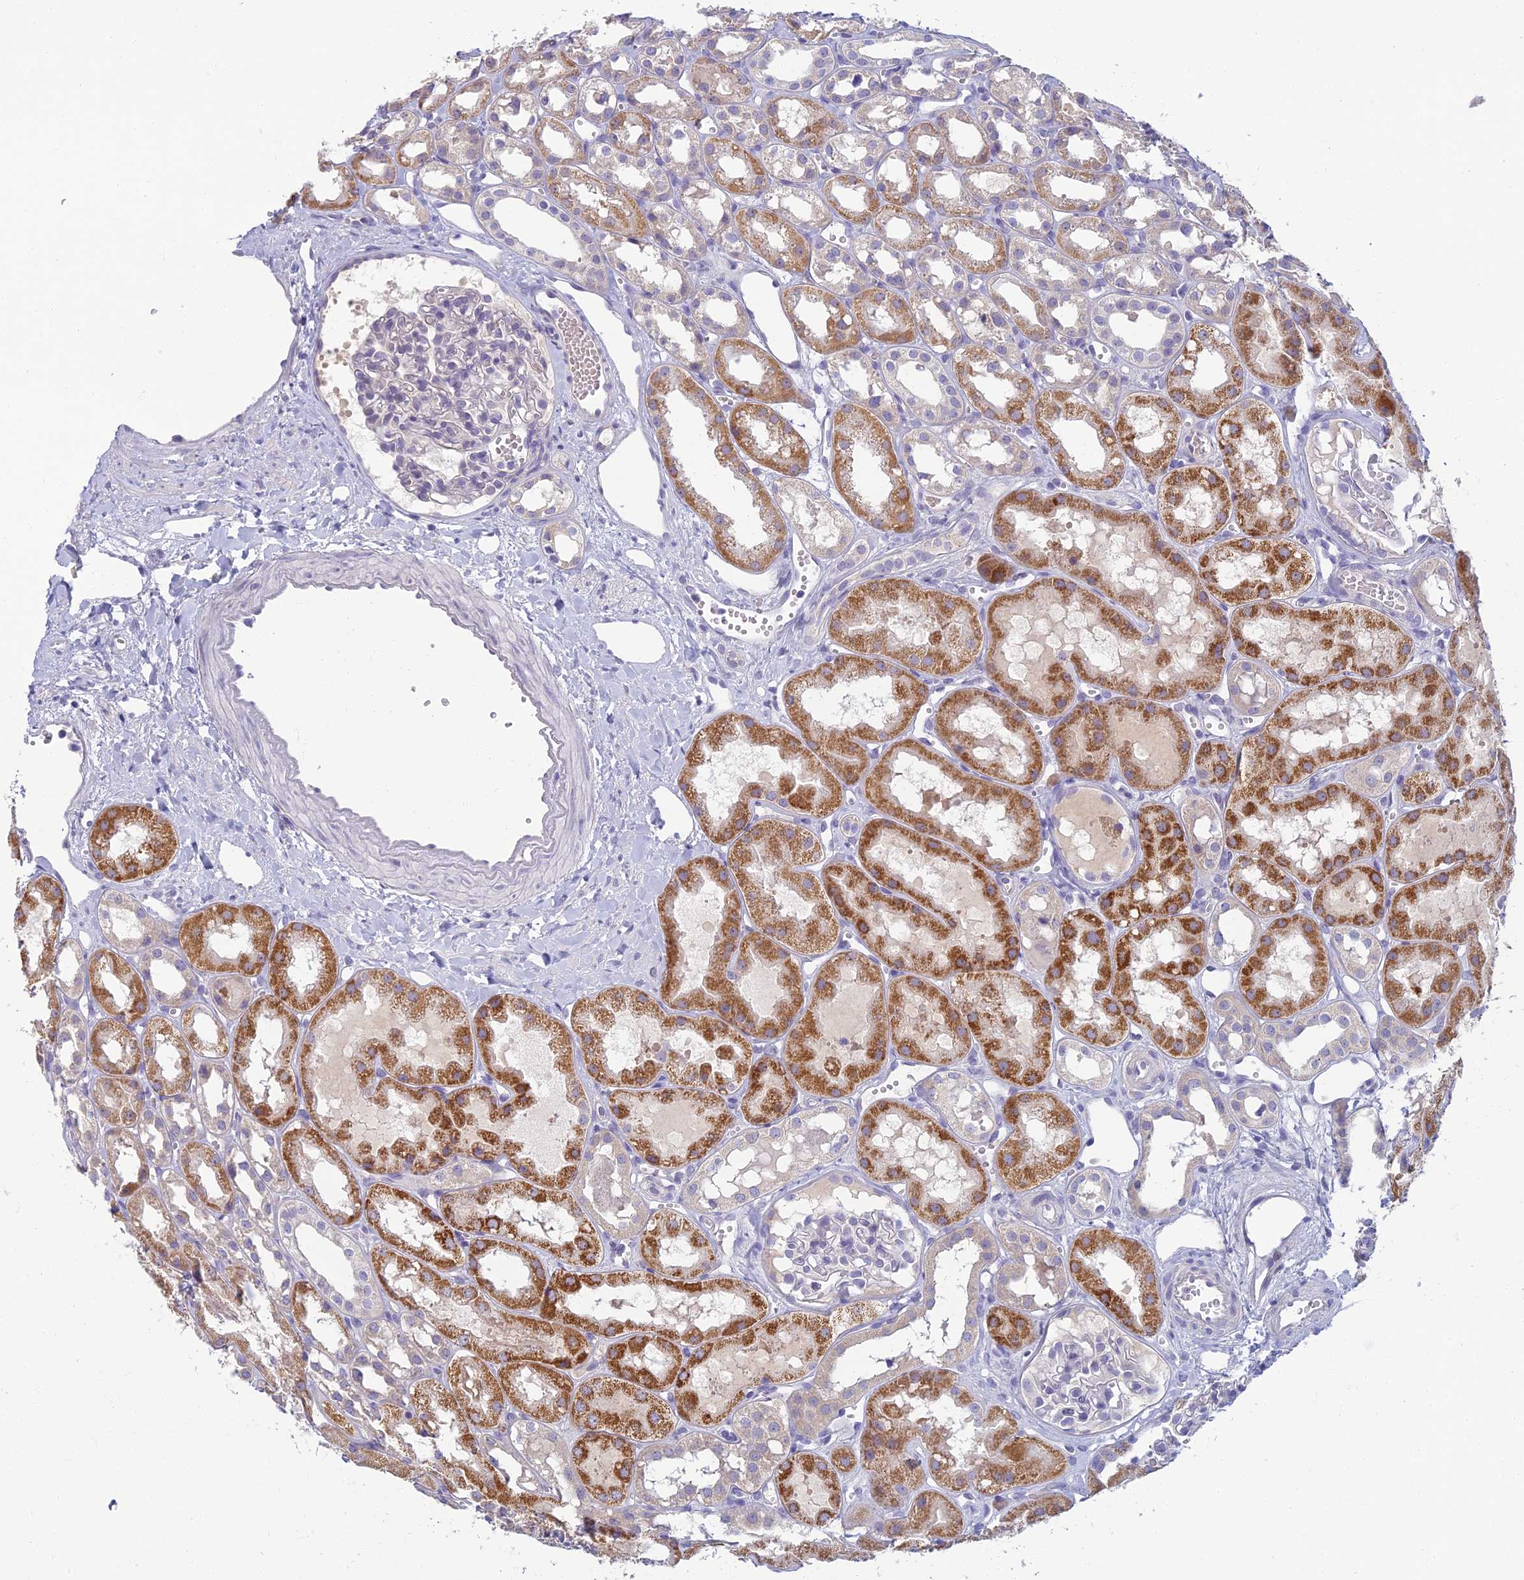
{"staining": {"intensity": "negative", "quantity": "none", "location": "none"}, "tissue": "kidney", "cell_type": "Cells in glomeruli", "image_type": "normal", "snomed": [{"axis": "morphology", "description": "Normal tissue, NOS"}, {"axis": "topography", "description": "Kidney"}], "caption": "An IHC histopathology image of normal kidney is shown. There is no staining in cells in glomeruli of kidney.", "gene": "SLC25A41", "patient": {"sex": "male", "age": 16}}